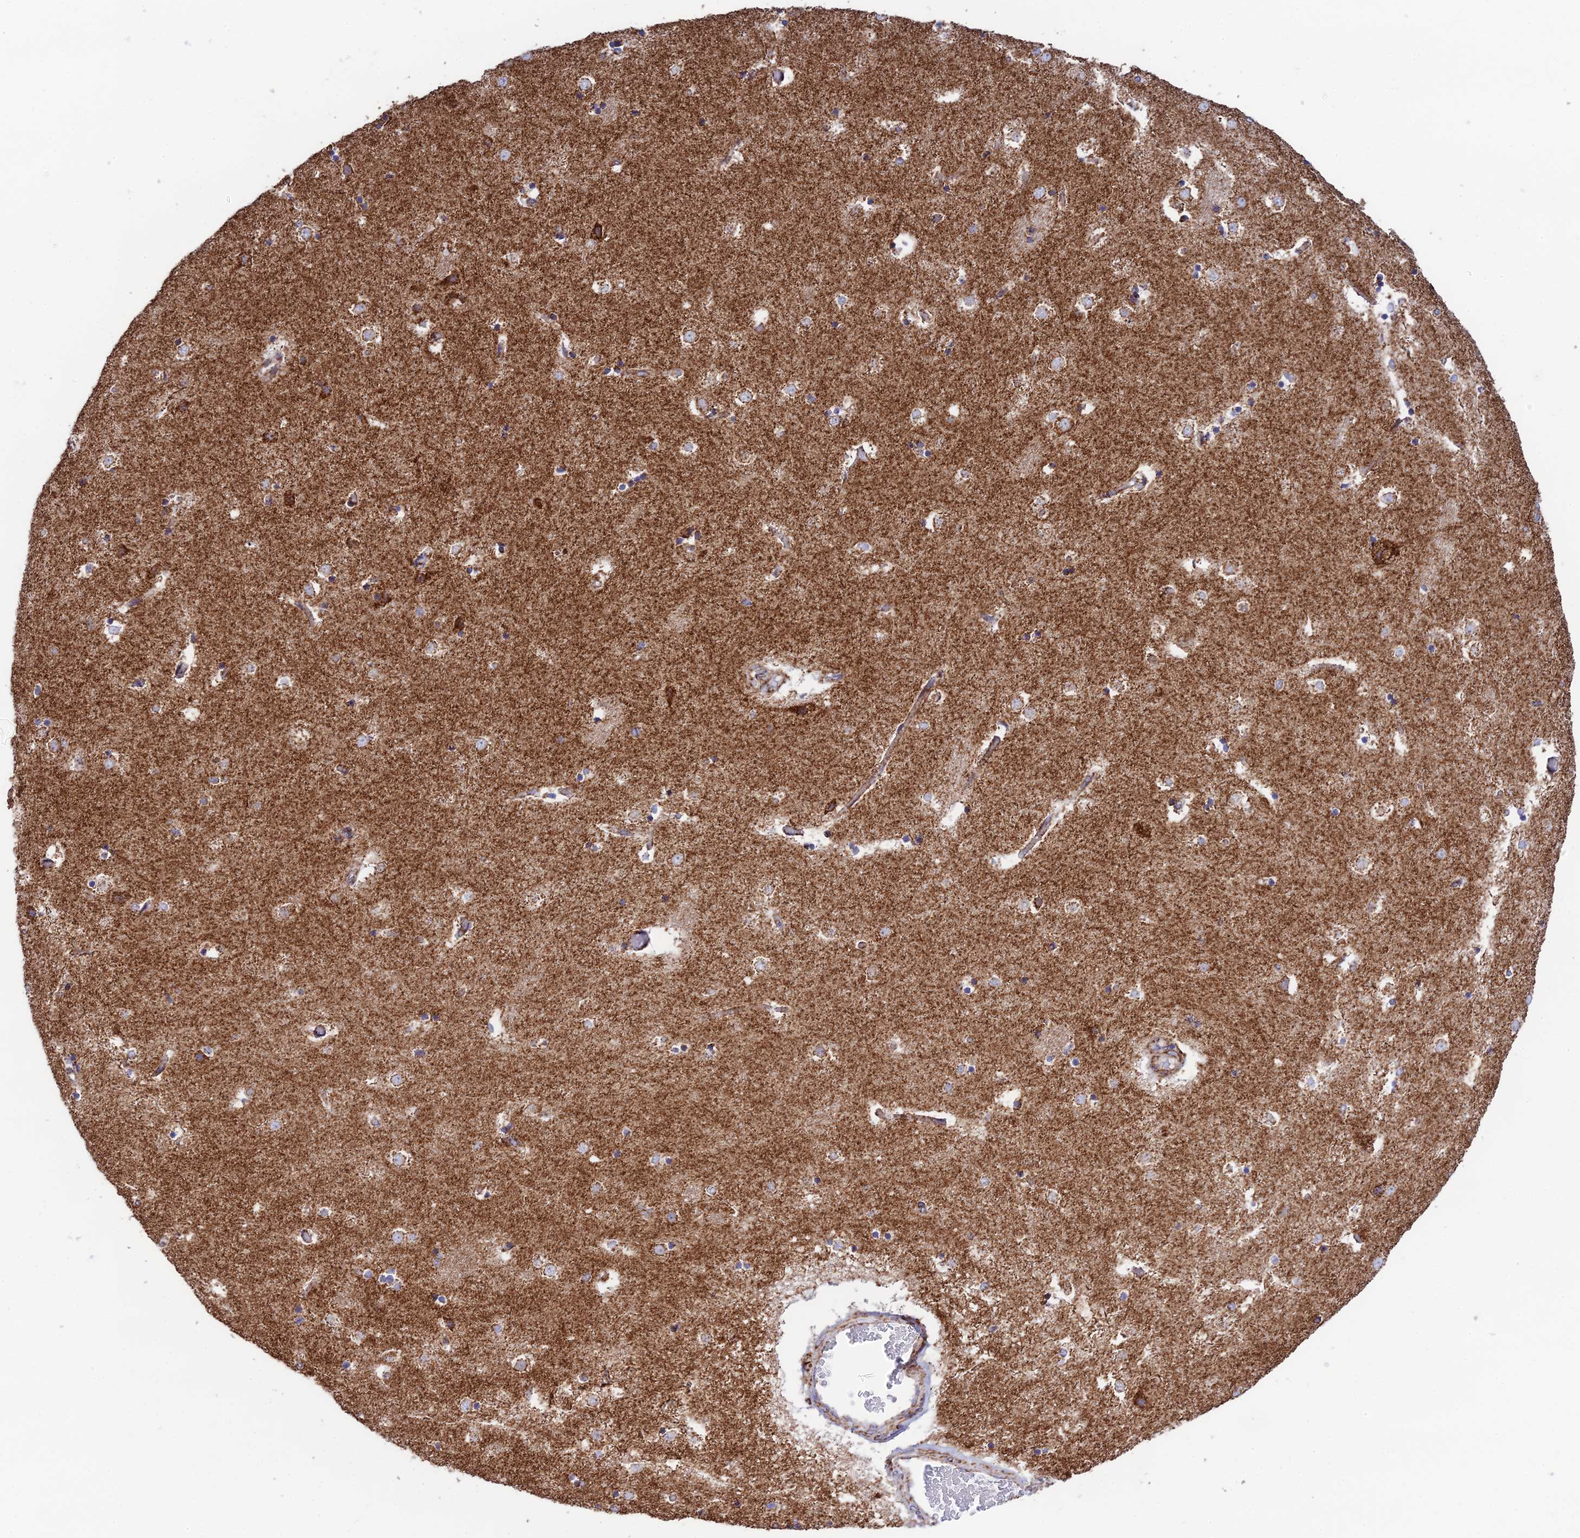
{"staining": {"intensity": "strong", "quantity": "<25%", "location": "cytoplasmic/membranous"}, "tissue": "caudate", "cell_type": "Glial cells", "image_type": "normal", "snomed": [{"axis": "morphology", "description": "Normal tissue, NOS"}, {"axis": "topography", "description": "Lateral ventricle wall"}], "caption": "This histopathology image reveals immunohistochemistry (IHC) staining of unremarkable human caudate, with medium strong cytoplasmic/membranous staining in about <25% of glial cells.", "gene": "CHCHD3", "patient": {"sex": "female", "age": 52}}